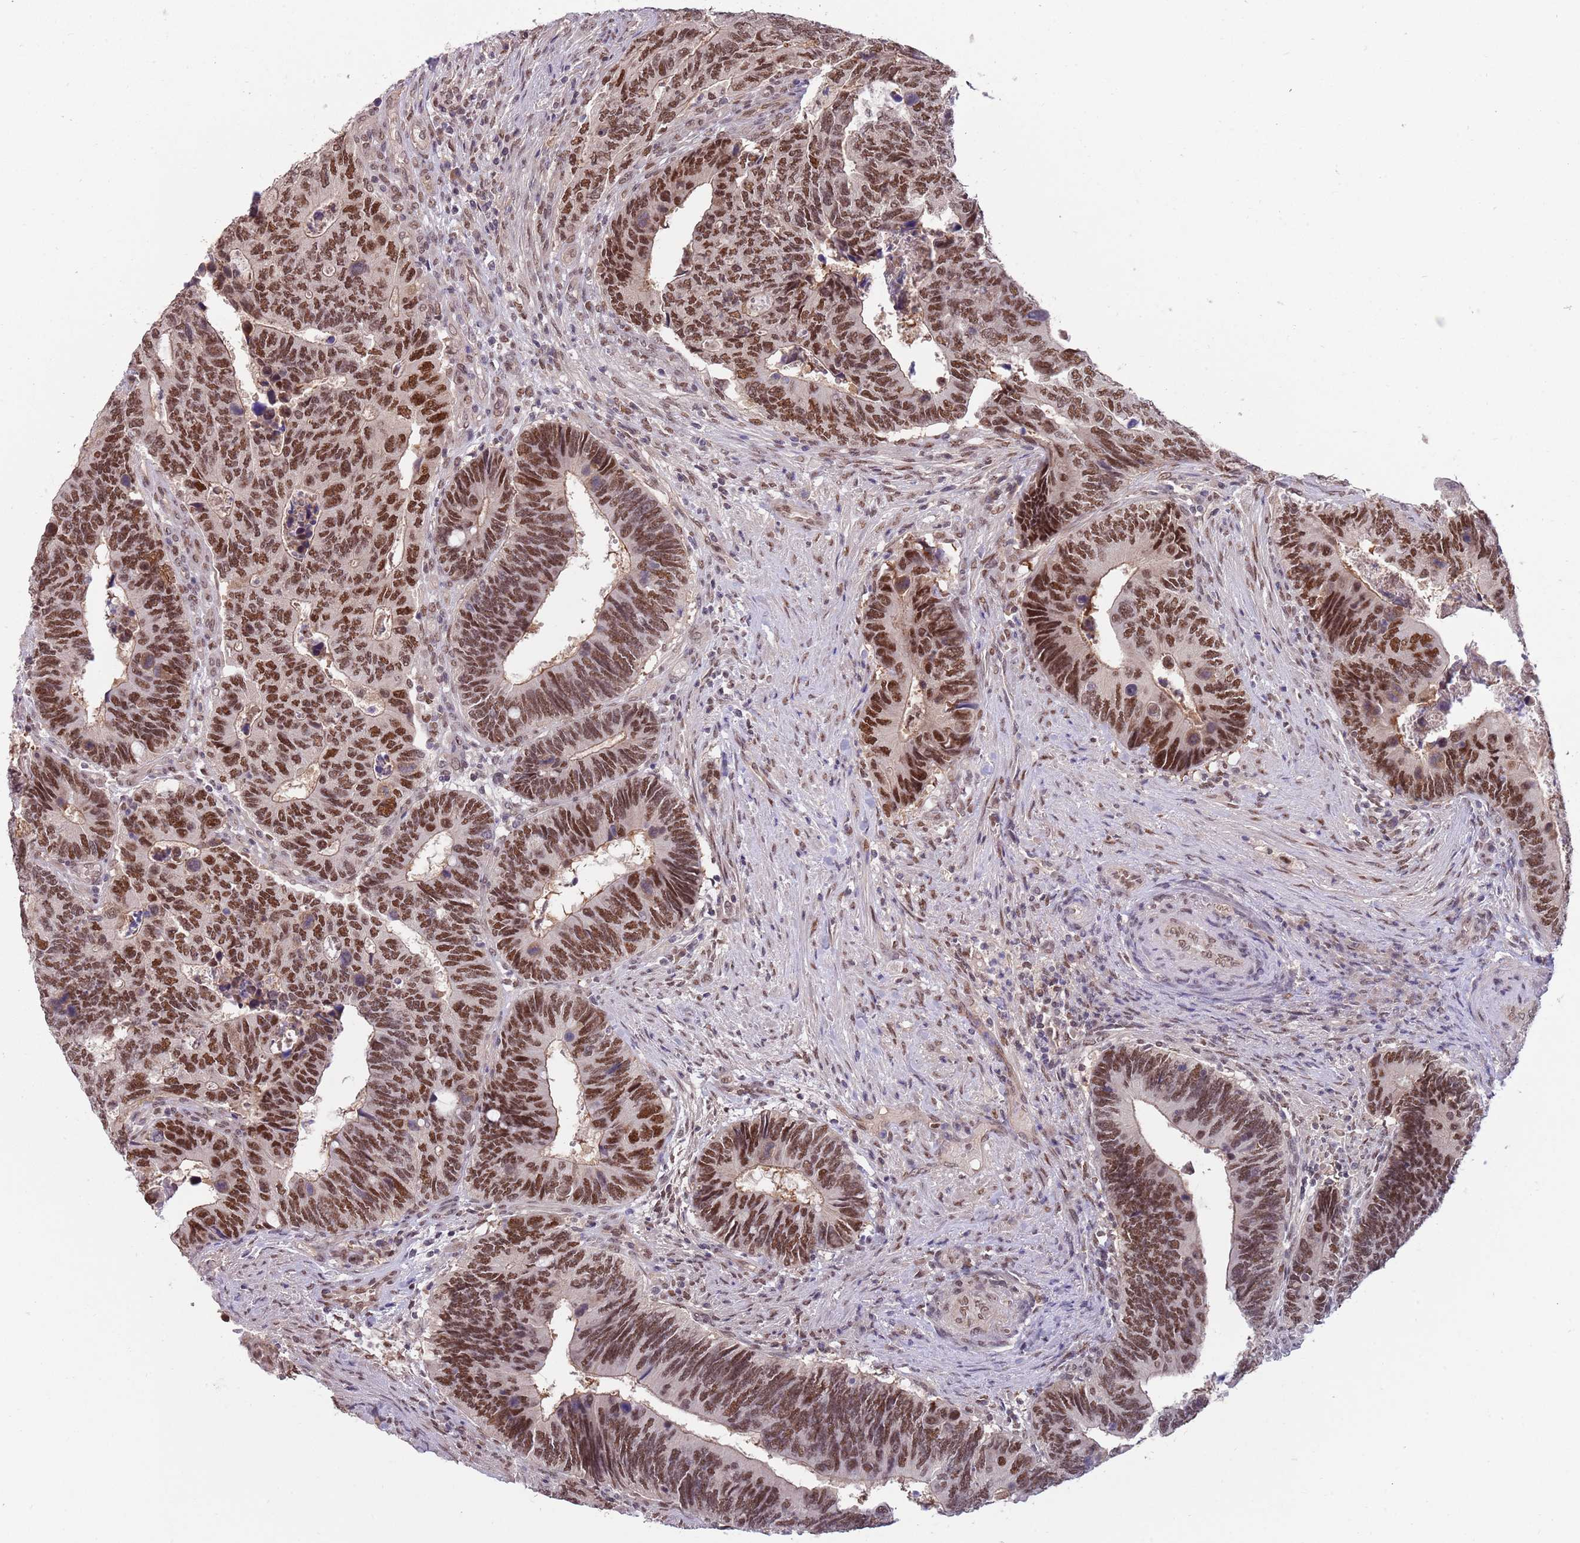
{"staining": {"intensity": "moderate", "quantity": ">75%", "location": "cytoplasmic/membranous,nuclear"}, "tissue": "colorectal cancer", "cell_type": "Tumor cells", "image_type": "cancer", "snomed": [{"axis": "morphology", "description": "Adenocarcinoma, NOS"}, {"axis": "topography", "description": "Colon"}], "caption": "Colorectal cancer (adenocarcinoma) stained with DAB IHC shows medium levels of moderate cytoplasmic/membranous and nuclear positivity in about >75% of tumor cells.", "gene": "ZBTB7A", "patient": {"sex": "male", "age": 87}}